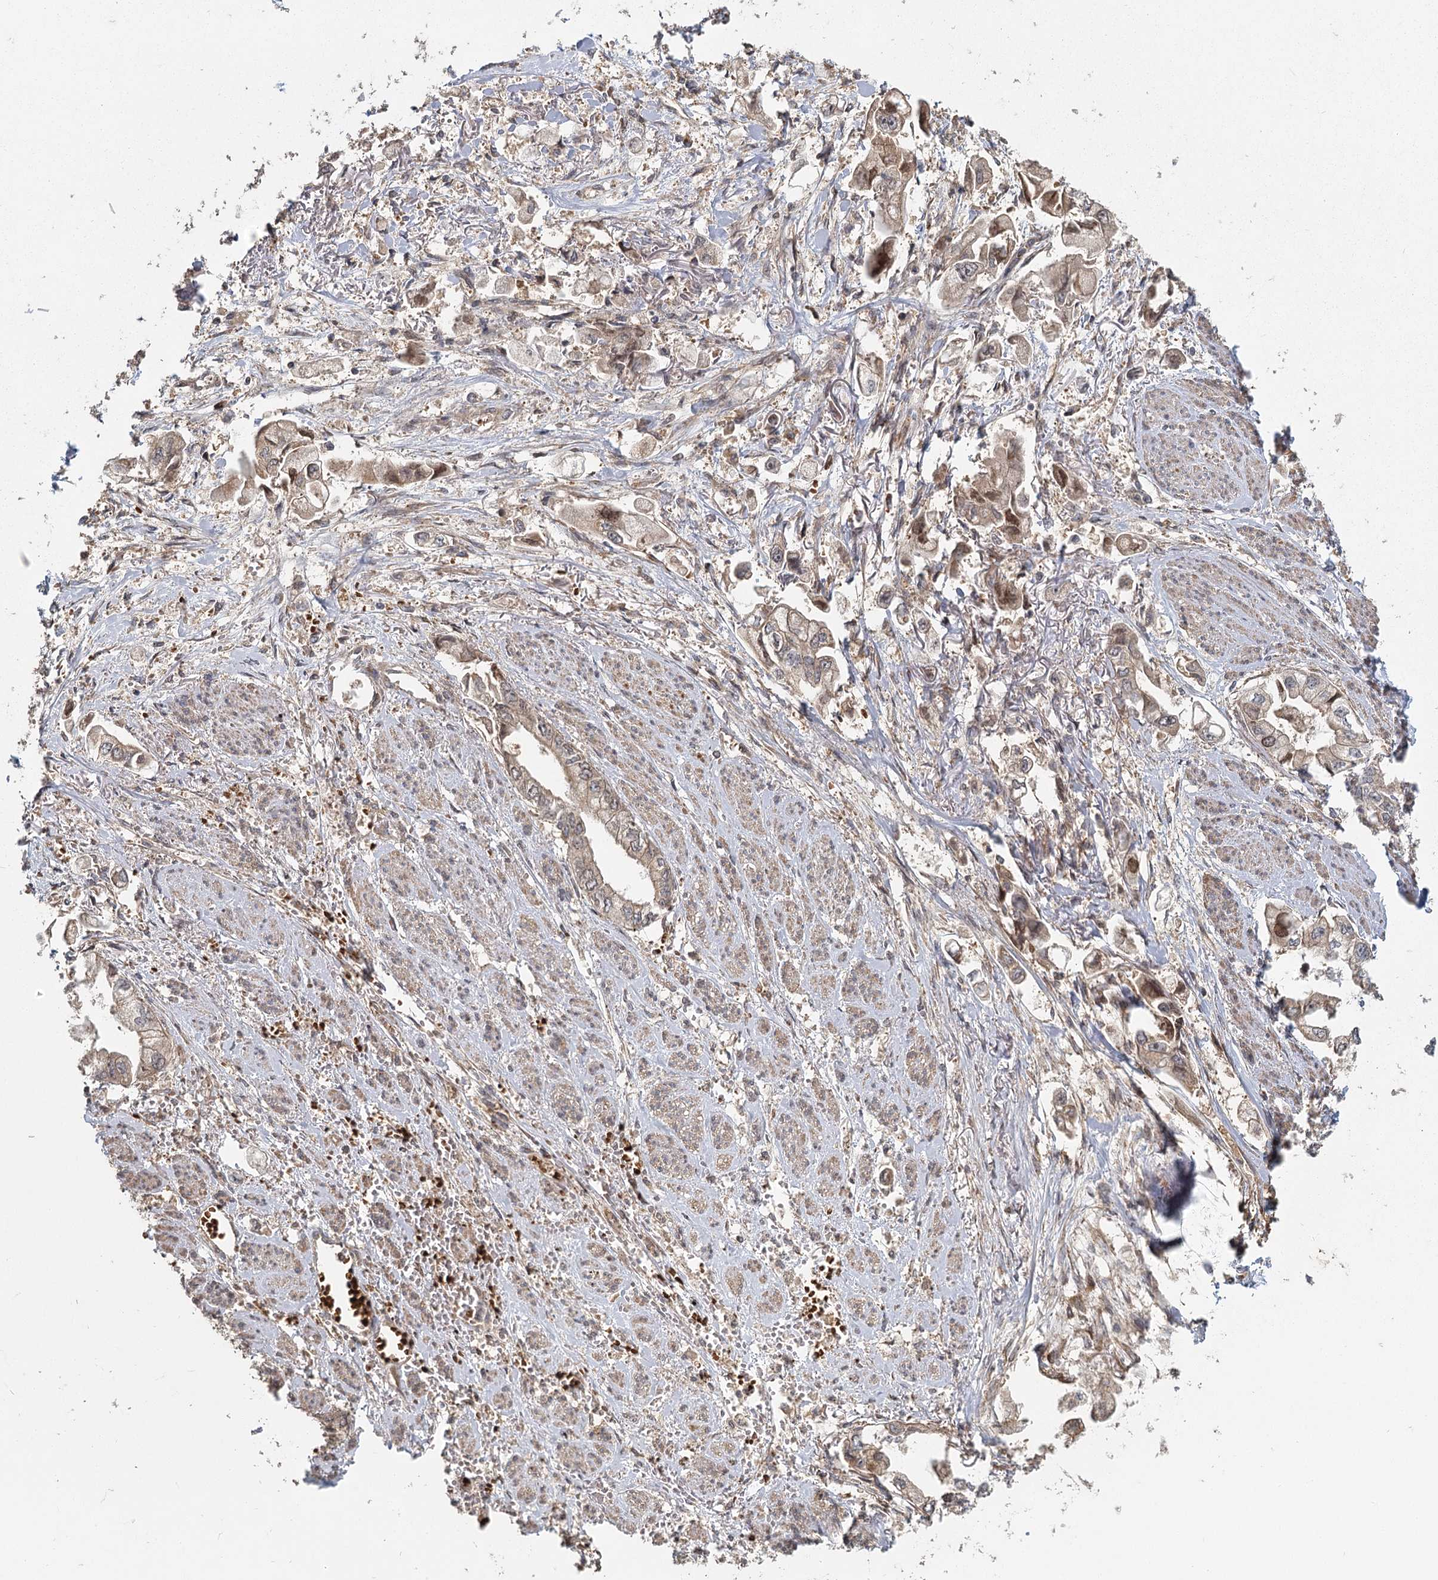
{"staining": {"intensity": "weak", "quantity": ">75%", "location": "cytoplasmic/membranous"}, "tissue": "stomach cancer", "cell_type": "Tumor cells", "image_type": "cancer", "snomed": [{"axis": "morphology", "description": "Adenocarcinoma, NOS"}, {"axis": "topography", "description": "Stomach"}], "caption": "Weak cytoplasmic/membranous protein staining is appreciated in approximately >75% of tumor cells in stomach adenocarcinoma.", "gene": "RAPGEF6", "patient": {"sex": "male", "age": 62}}